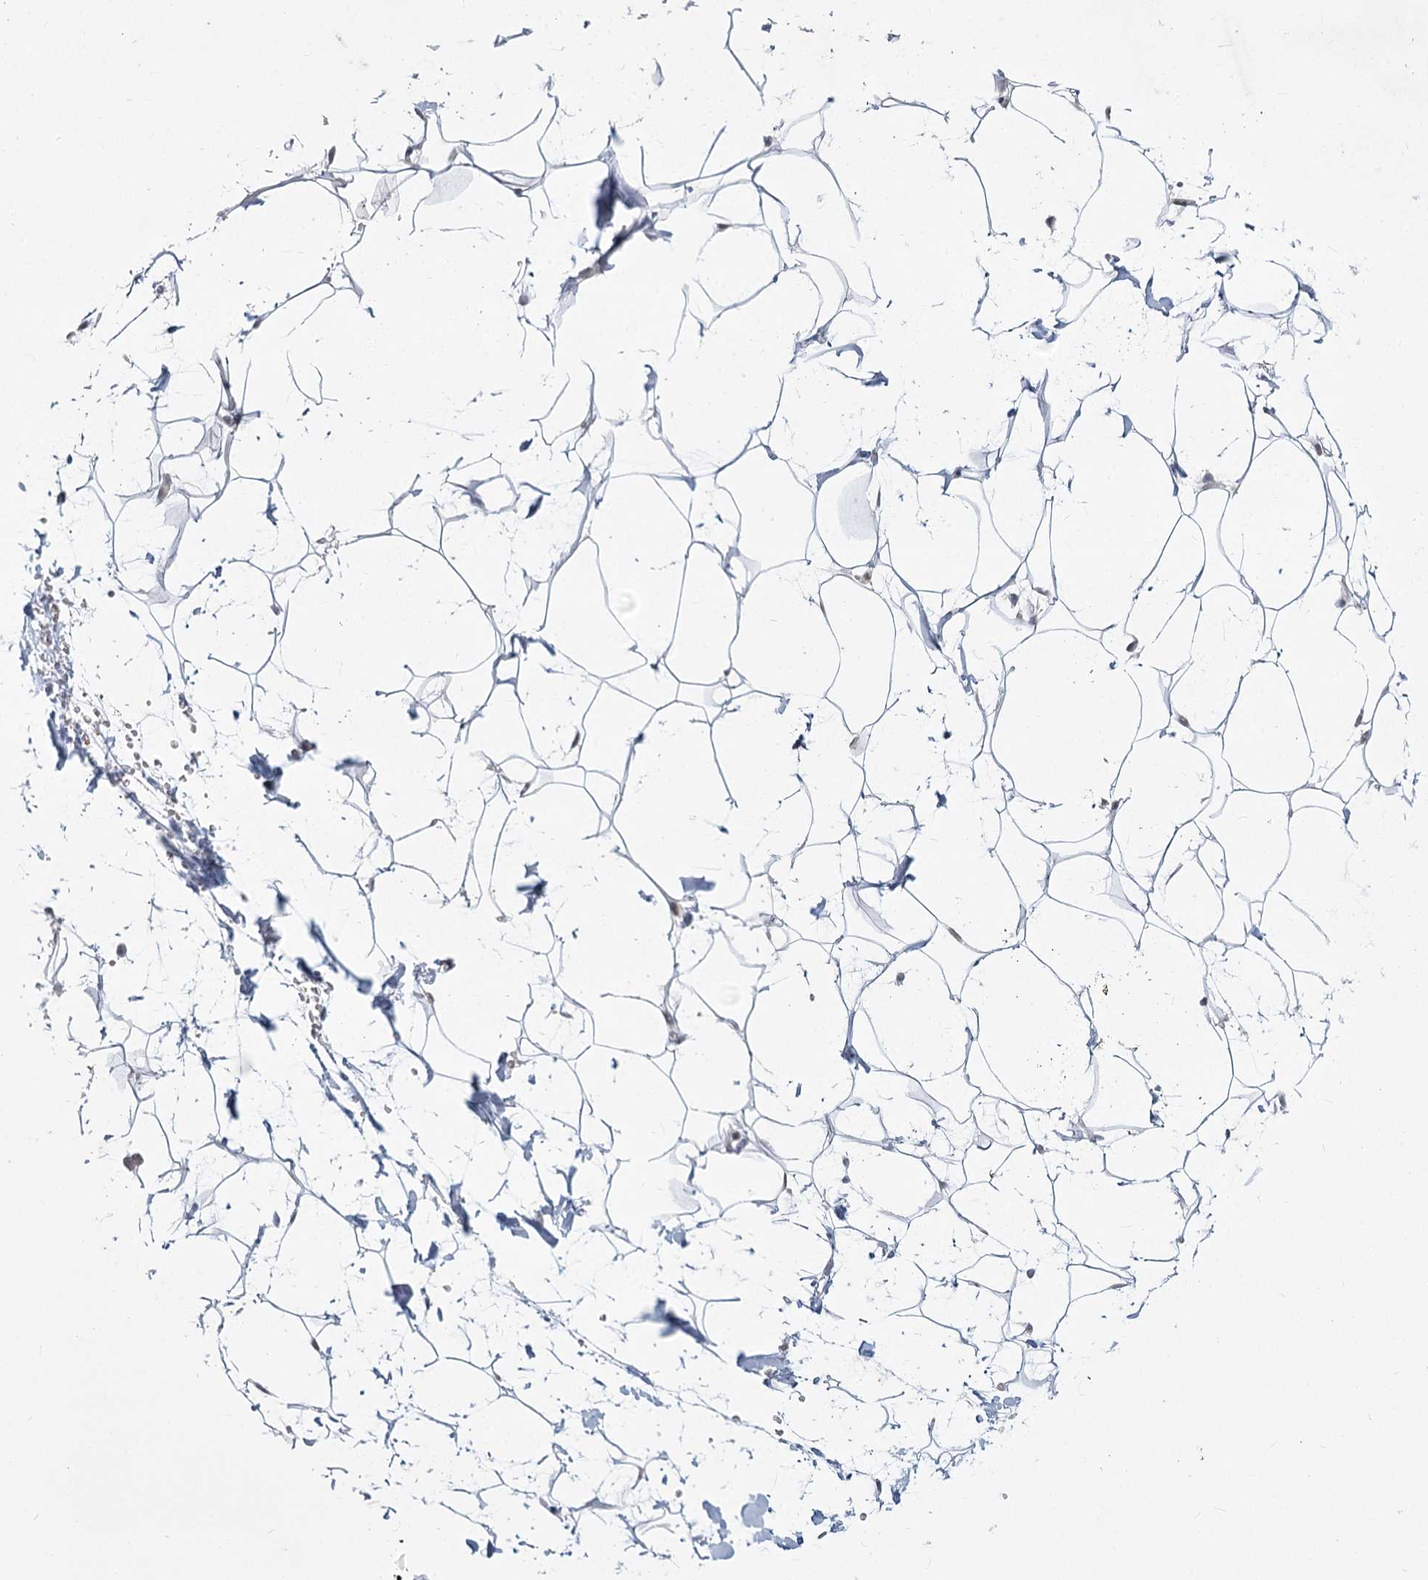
{"staining": {"intensity": "negative", "quantity": "none", "location": "none"}, "tissue": "adipose tissue", "cell_type": "Adipocytes", "image_type": "normal", "snomed": [{"axis": "morphology", "description": "Normal tissue, NOS"}, {"axis": "topography", "description": "Breast"}], "caption": "Immunohistochemistry (IHC) of normal adipose tissue shows no positivity in adipocytes. The staining is performed using DAB (3,3'-diaminobenzidine) brown chromogen with nuclei counter-stained in using hematoxylin.", "gene": "LY6G5C", "patient": {"sex": "female", "age": 26}}